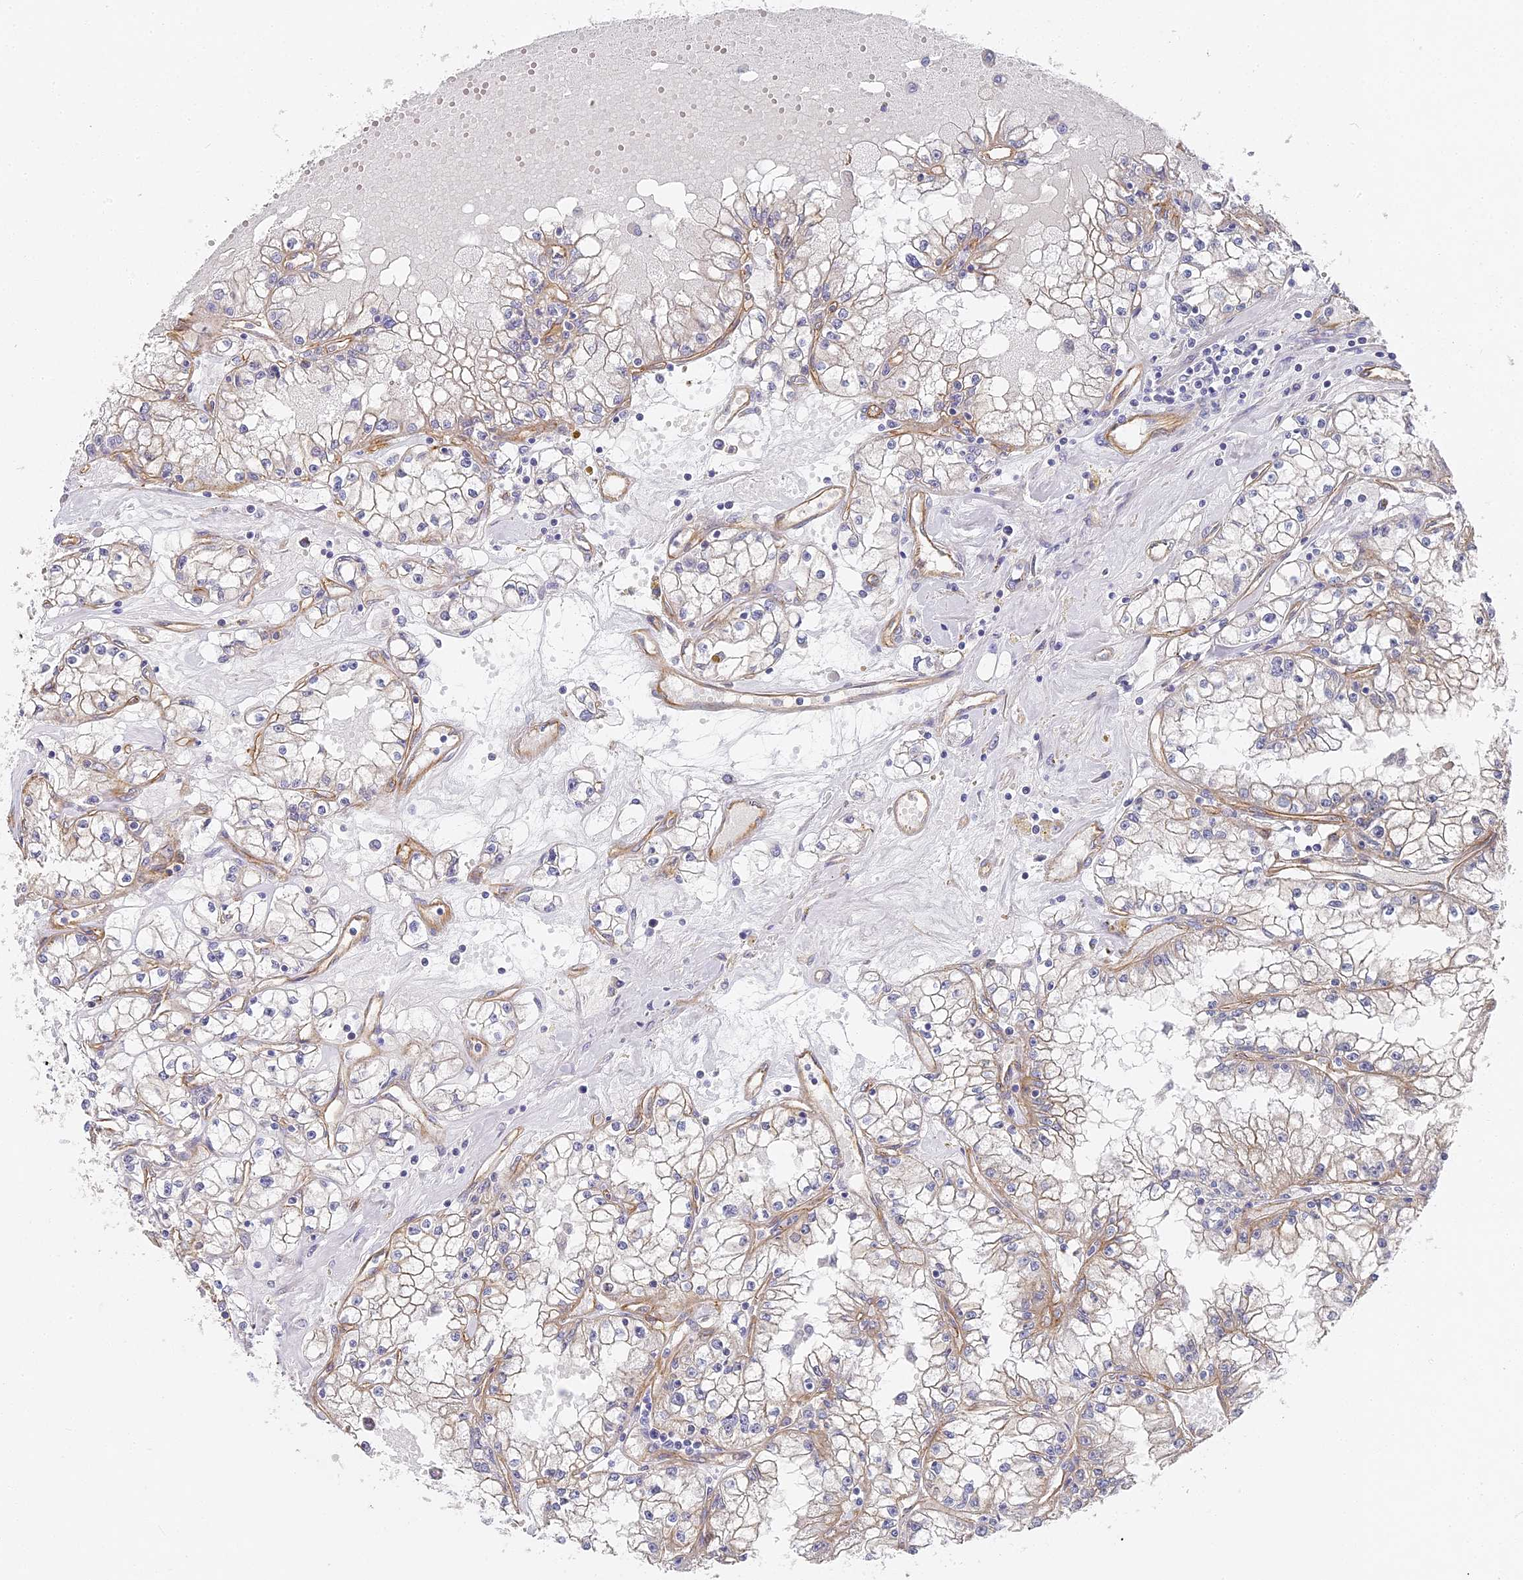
{"staining": {"intensity": "negative", "quantity": "none", "location": "none"}, "tissue": "renal cancer", "cell_type": "Tumor cells", "image_type": "cancer", "snomed": [{"axis": "morphology", "description": "Adenocarcinoma, NOS"}, {"axis": "topography", "description": "Kidney"}], "caption": "Renal cancer was stained to show a protein in brown. There is no significant positivity in tumor cells. Brightfield microscopy of immunohistochemistry stained with DAB (brown) and hematoxylin (blue), captured at high magnification.", "gene": "CCDC30", "patient": {"sex": "male", "age": 56}}